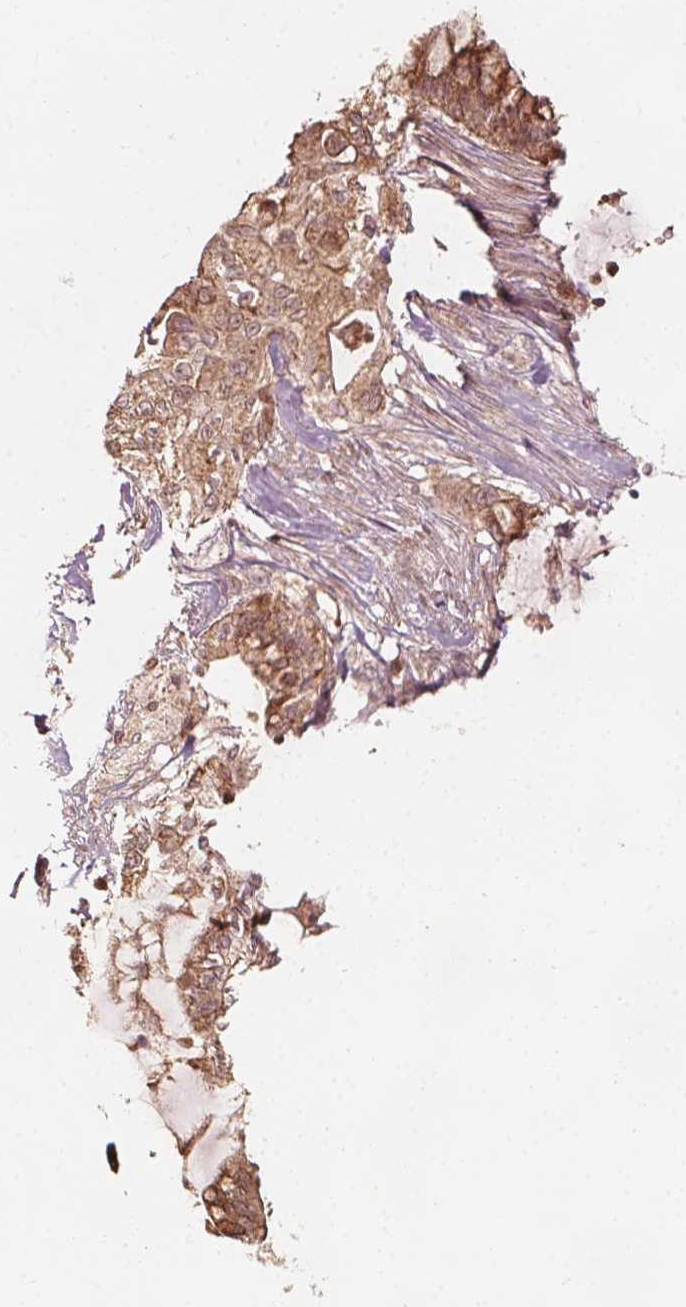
{"staining": {"intensity": "strong", "quantity": ">75%", "location": "cytoplasmic/membranous"}, "tissue": "pancreatic cancer", "cell_type": "Tumor cells", "image_type": "cancer", "snomed": [{"axis": "morphology", "description": "Adenocarcinoma, NOS"}, {"axis": "topography", "description": "Pancreas"}], "caption": "IHC photomicrograph of neoplastic tissue: human pancreatic cancer (adenocarcinoma) stained using IHC demonstrates high levels of strong protein expression localized specifically in the cytoplasmic/membranous of tumor cells, appearing as a cytoplasmic/membranous brown color.", "gene": "AIP", "patient": {"sex": "male", "age": 71}}